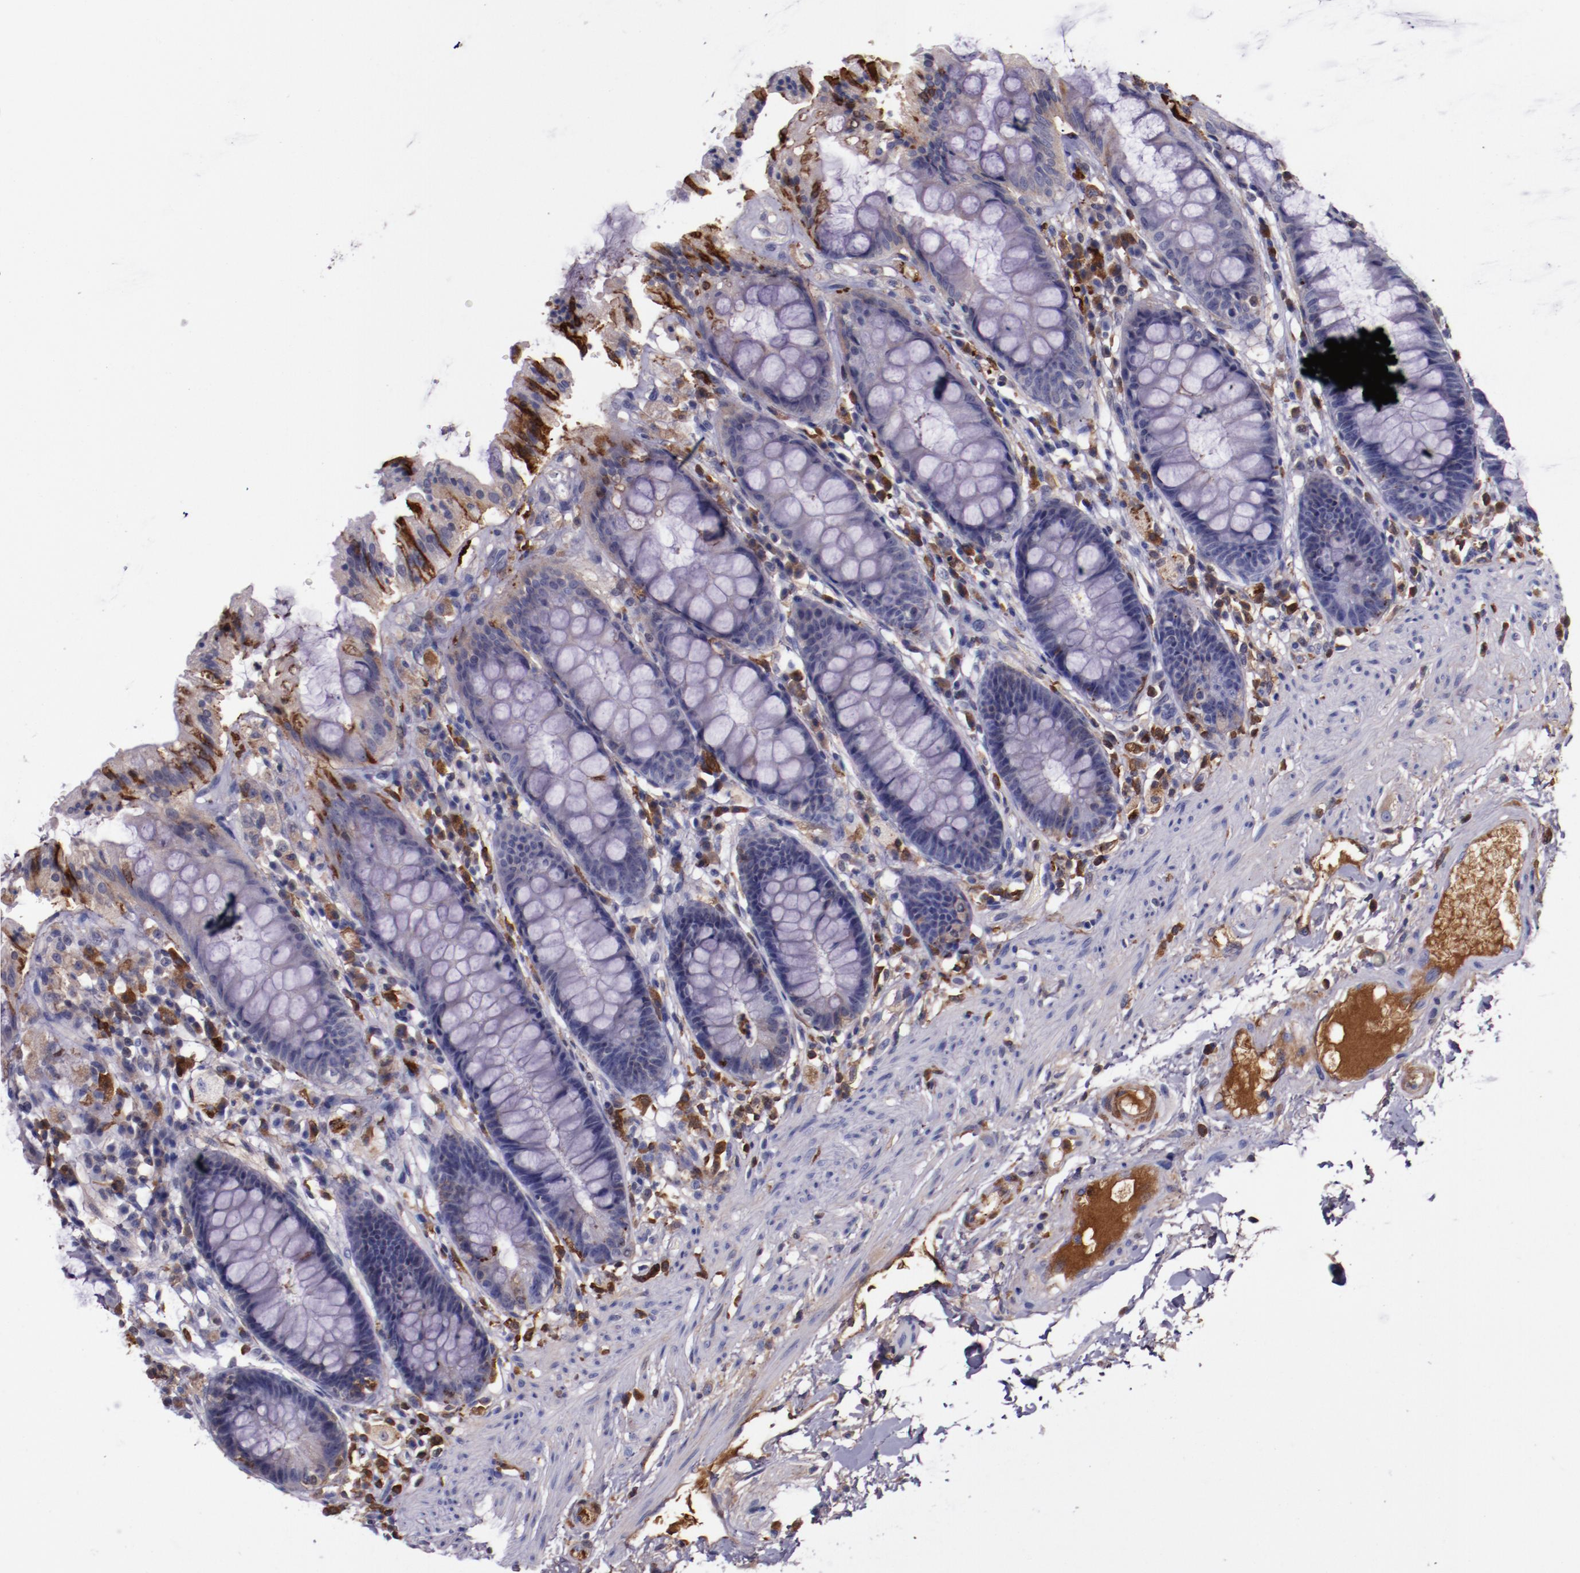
{"staining": {"intensity": "moderate", "quantity": "<25%", "location": "cytoplasmic/membranous"}, "tissue": "rectum", "cell_type": "Glandular cells", "image_type": "normal", "snomed": [{"axis": "morphology", "description": "Normal tissue, NOS"}, {"axis": "topography", "description": "Rectum"}], "caption": "Immunohistochemistry (IHC) image of unremarkable rectum: rectum stained using immunohistochemistry demonstrates low levels of moderate protein expression localized specifically in the cytoplasmic/membranous of glandular cells, appearing as a cytoplasmic/membranous brown color.", "gene": "APOH", "patient": {"sex": "female", "age": 46}}